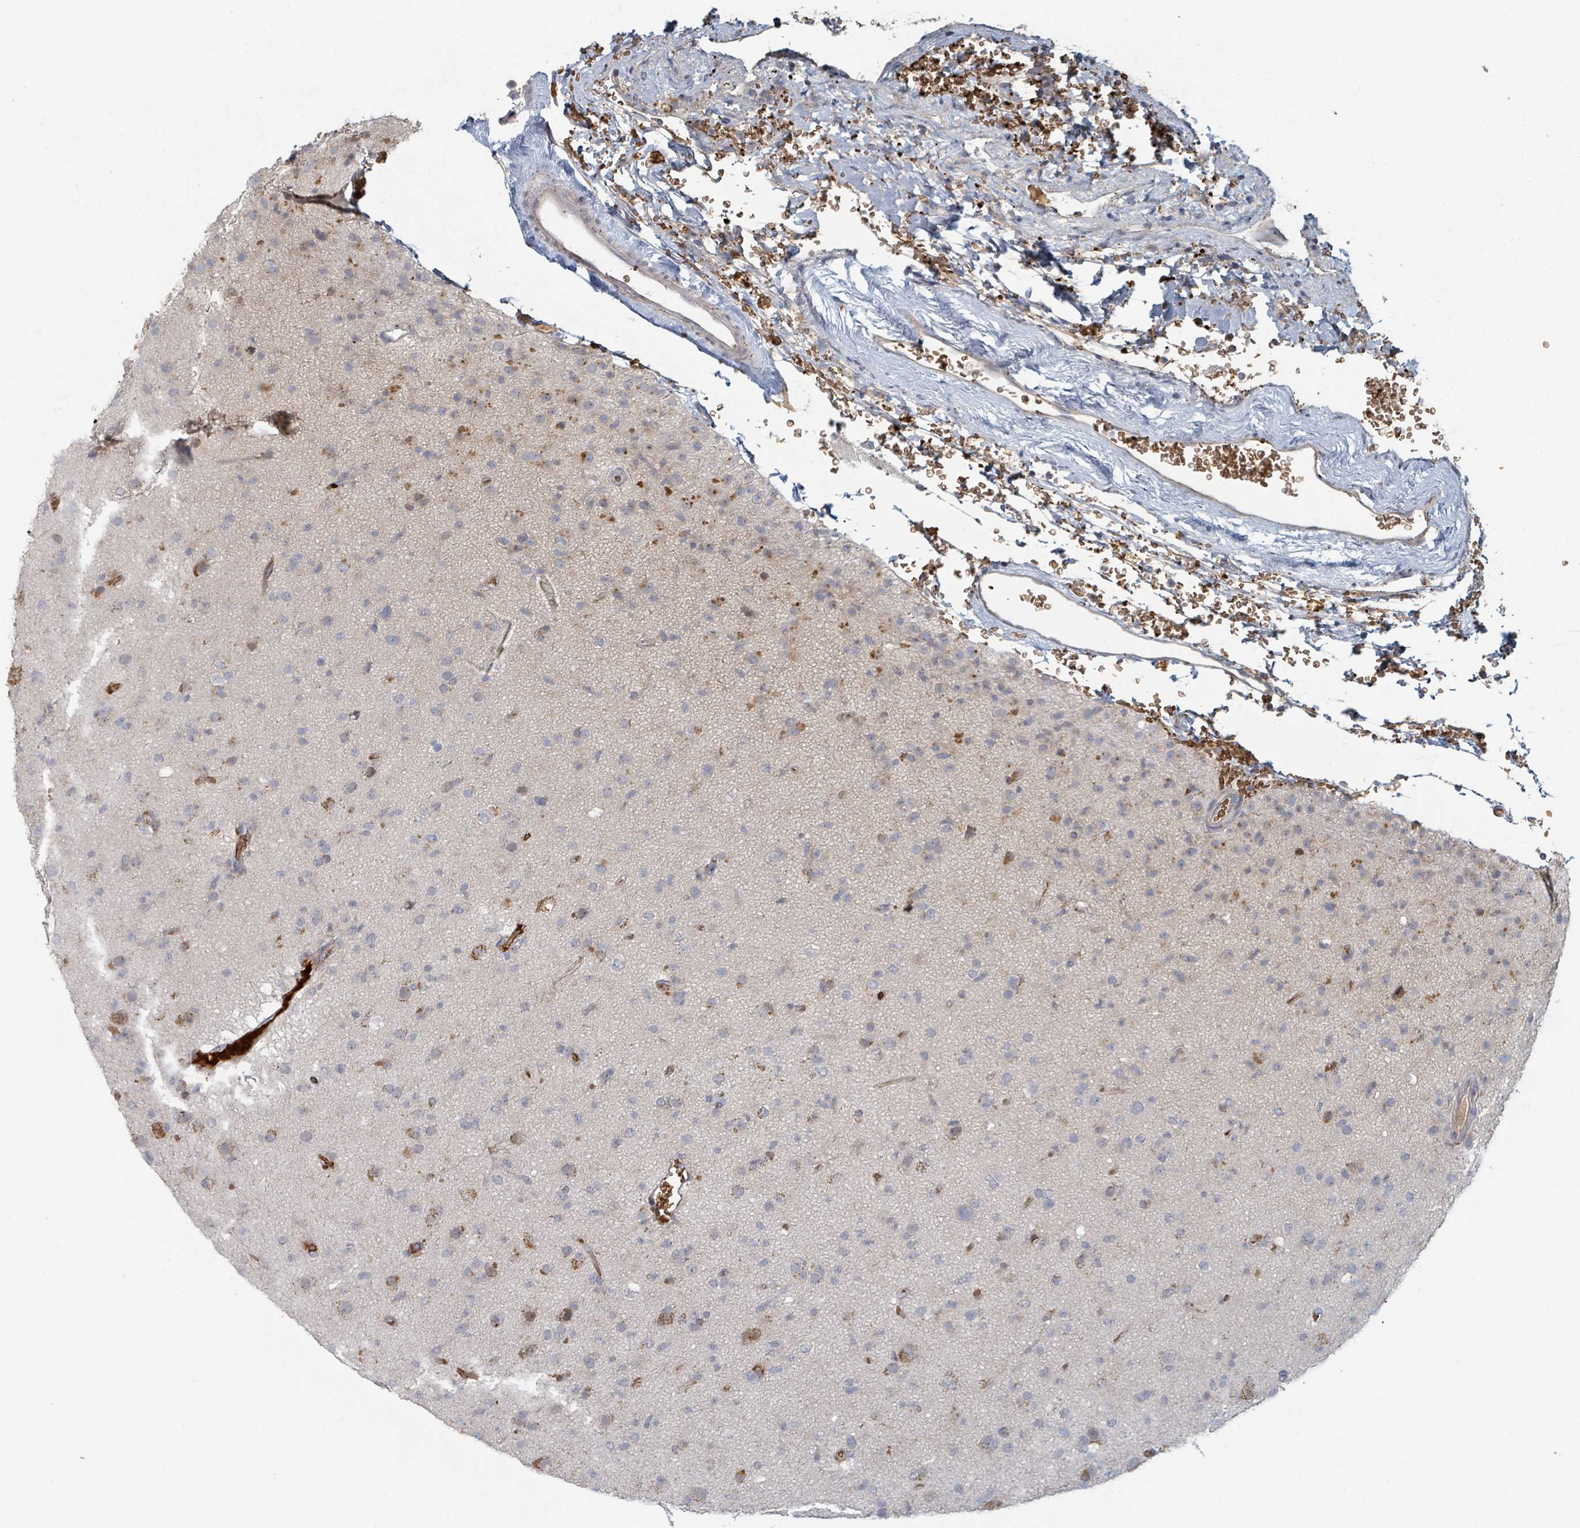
{"staining": {"intensity": "moderate", "quantity": "<25%", "location": "cytoplasmic/membranous"}, "tissue": "glioma", "cell_type": "Tumor cells", "image_type": "cancer", "snomed": [{"axis": "morphology", "description": "Glioma, malignant, Low grade"}, {"axis": "topography", "description": "Brain"}], "caption": "Protein staining shows moderate cytoplasmic/membranous positivity in about <25% of tumor cells in glioma.", "gene": "TRPC4AP", "patient": {"sex": "male", "age": 65}}